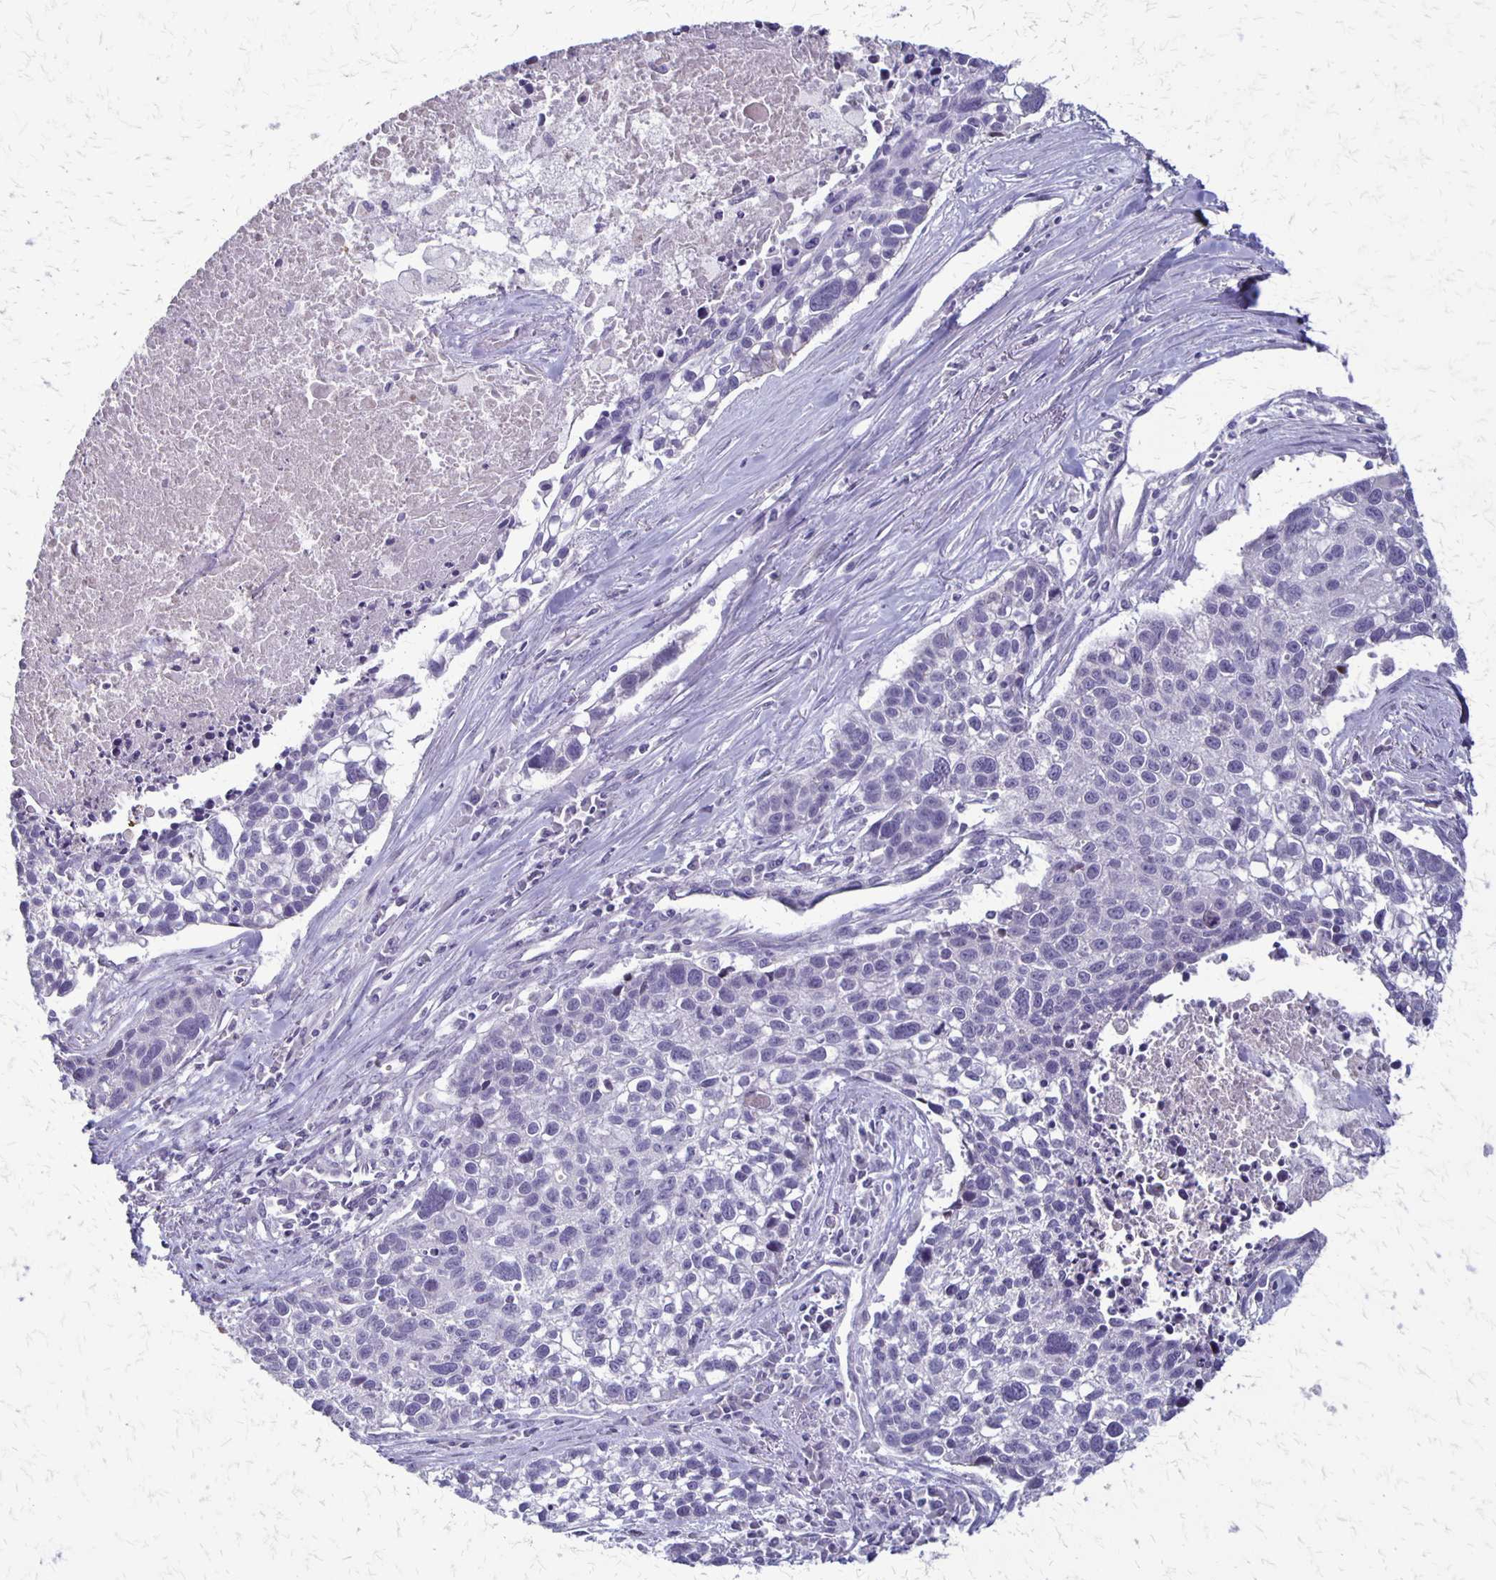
{"staining": {"intensity": "negative", "quantity": "none", "location": "none"}, "tissue": "lung cancer", "cell_type": "Tumor cells", "image_type": "cancer", "snomed": [{"axis": "morphology", "description": "Squamous cell carcinoma, NOS"}, {"axis": "topography", "description": "Lung"}], "caption": "Lung cancer stained for a protein using immunohistochemistry (IHC) shows no positivity tumor cells.", "gene": "SEPTIN5", "patient": {"sex": "male", "age": 74}}